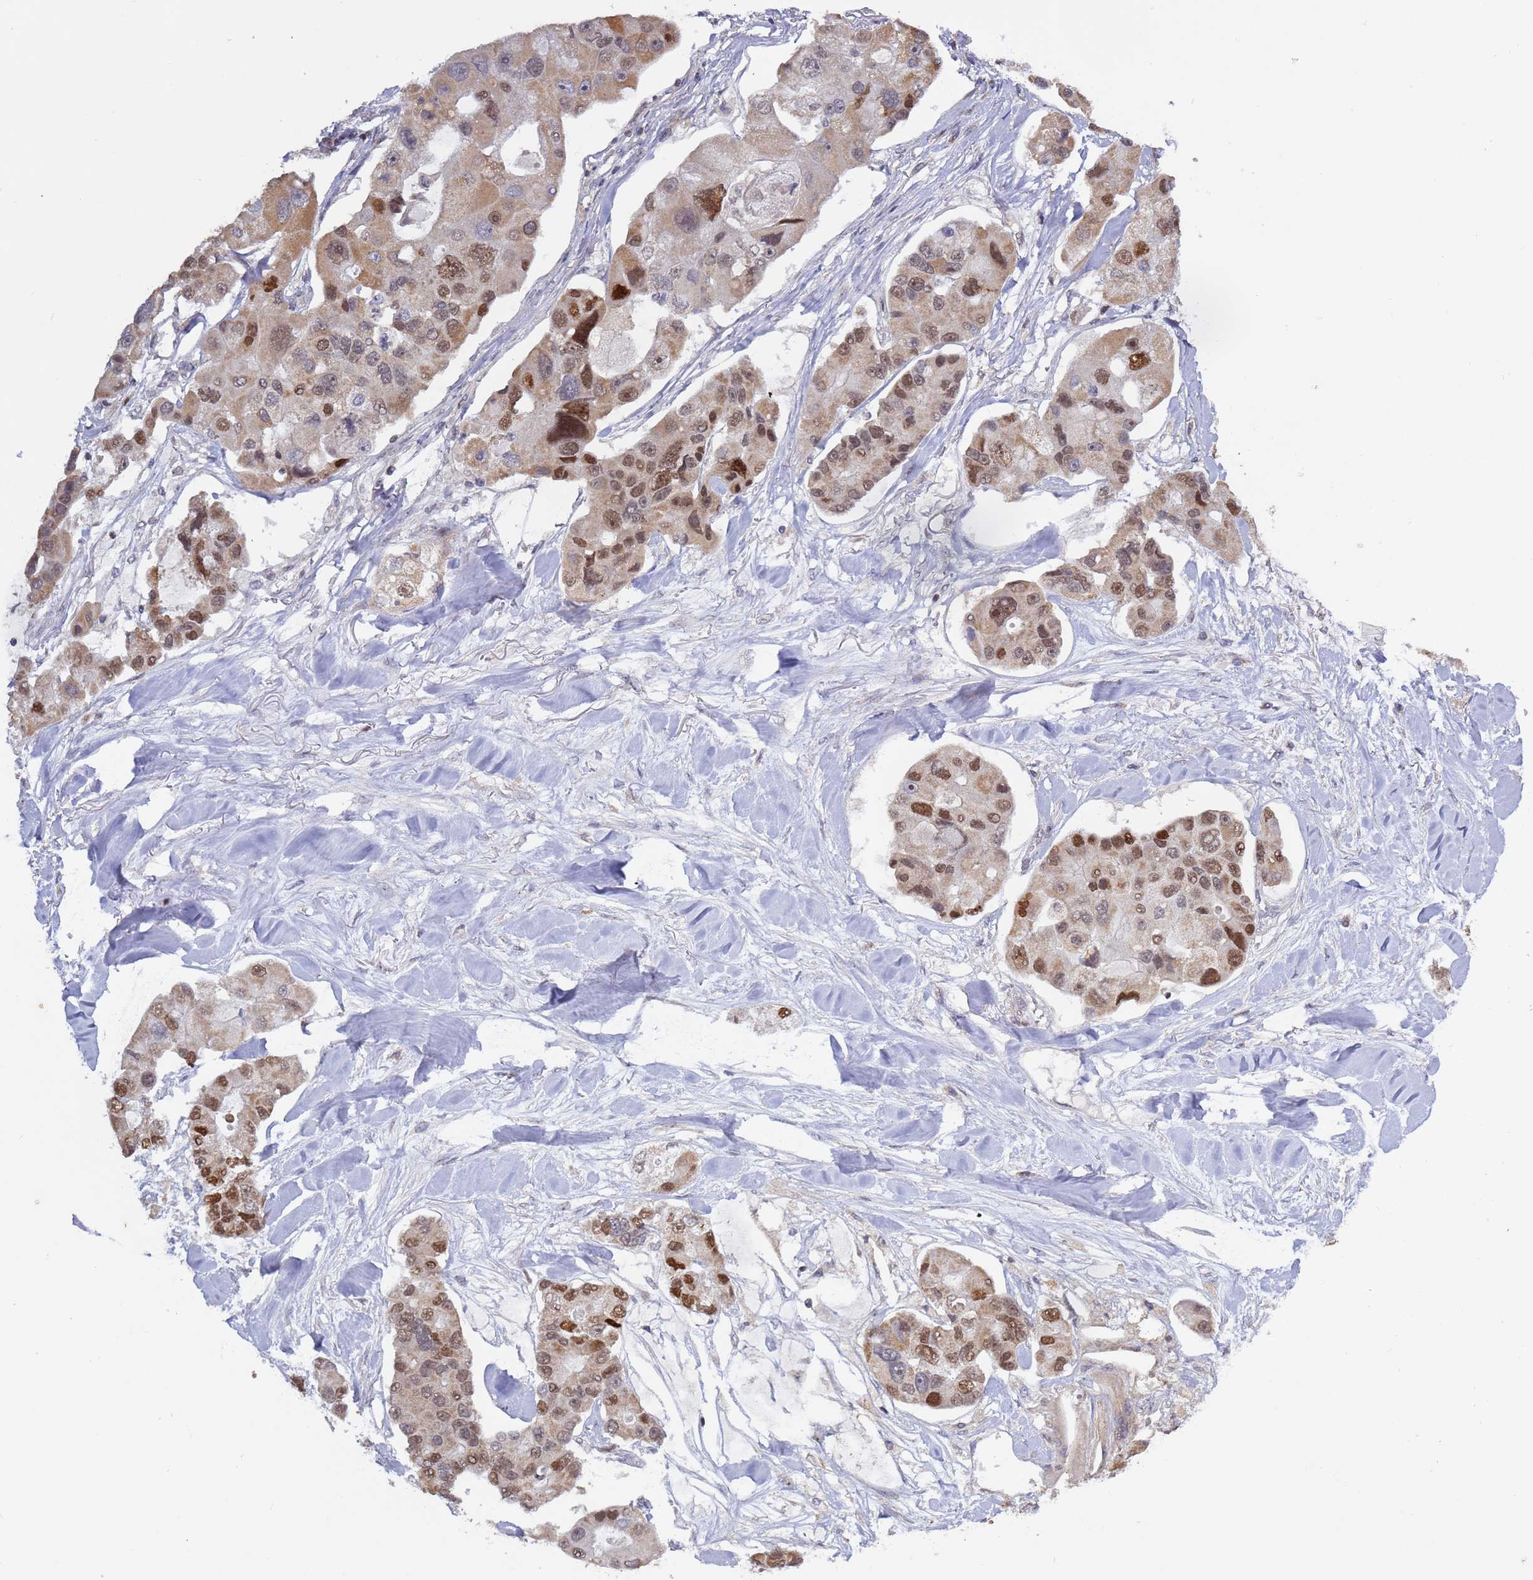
{"staining": {"intensity": "moderate", "quantity": ">75%", "location": "nuclear"}, "tissue": "lung cancer", "cell_type": "Tumor cells", "image_type": "cancer", "snomed": [{"axis": "morphology", "description": "Adenocarcinoma, NOS"}, {"axis": "topography", "description": "Lung"}], "caption": "The micrograph shows a brown stain indicating the presence of a protein in the nuclear of tumor cells in lung adenocarcinoma. (IHC, brightfield microscopy, high magnification).", "gene": "RCOR2", "patient": {"sex": "female", "age": 54}}